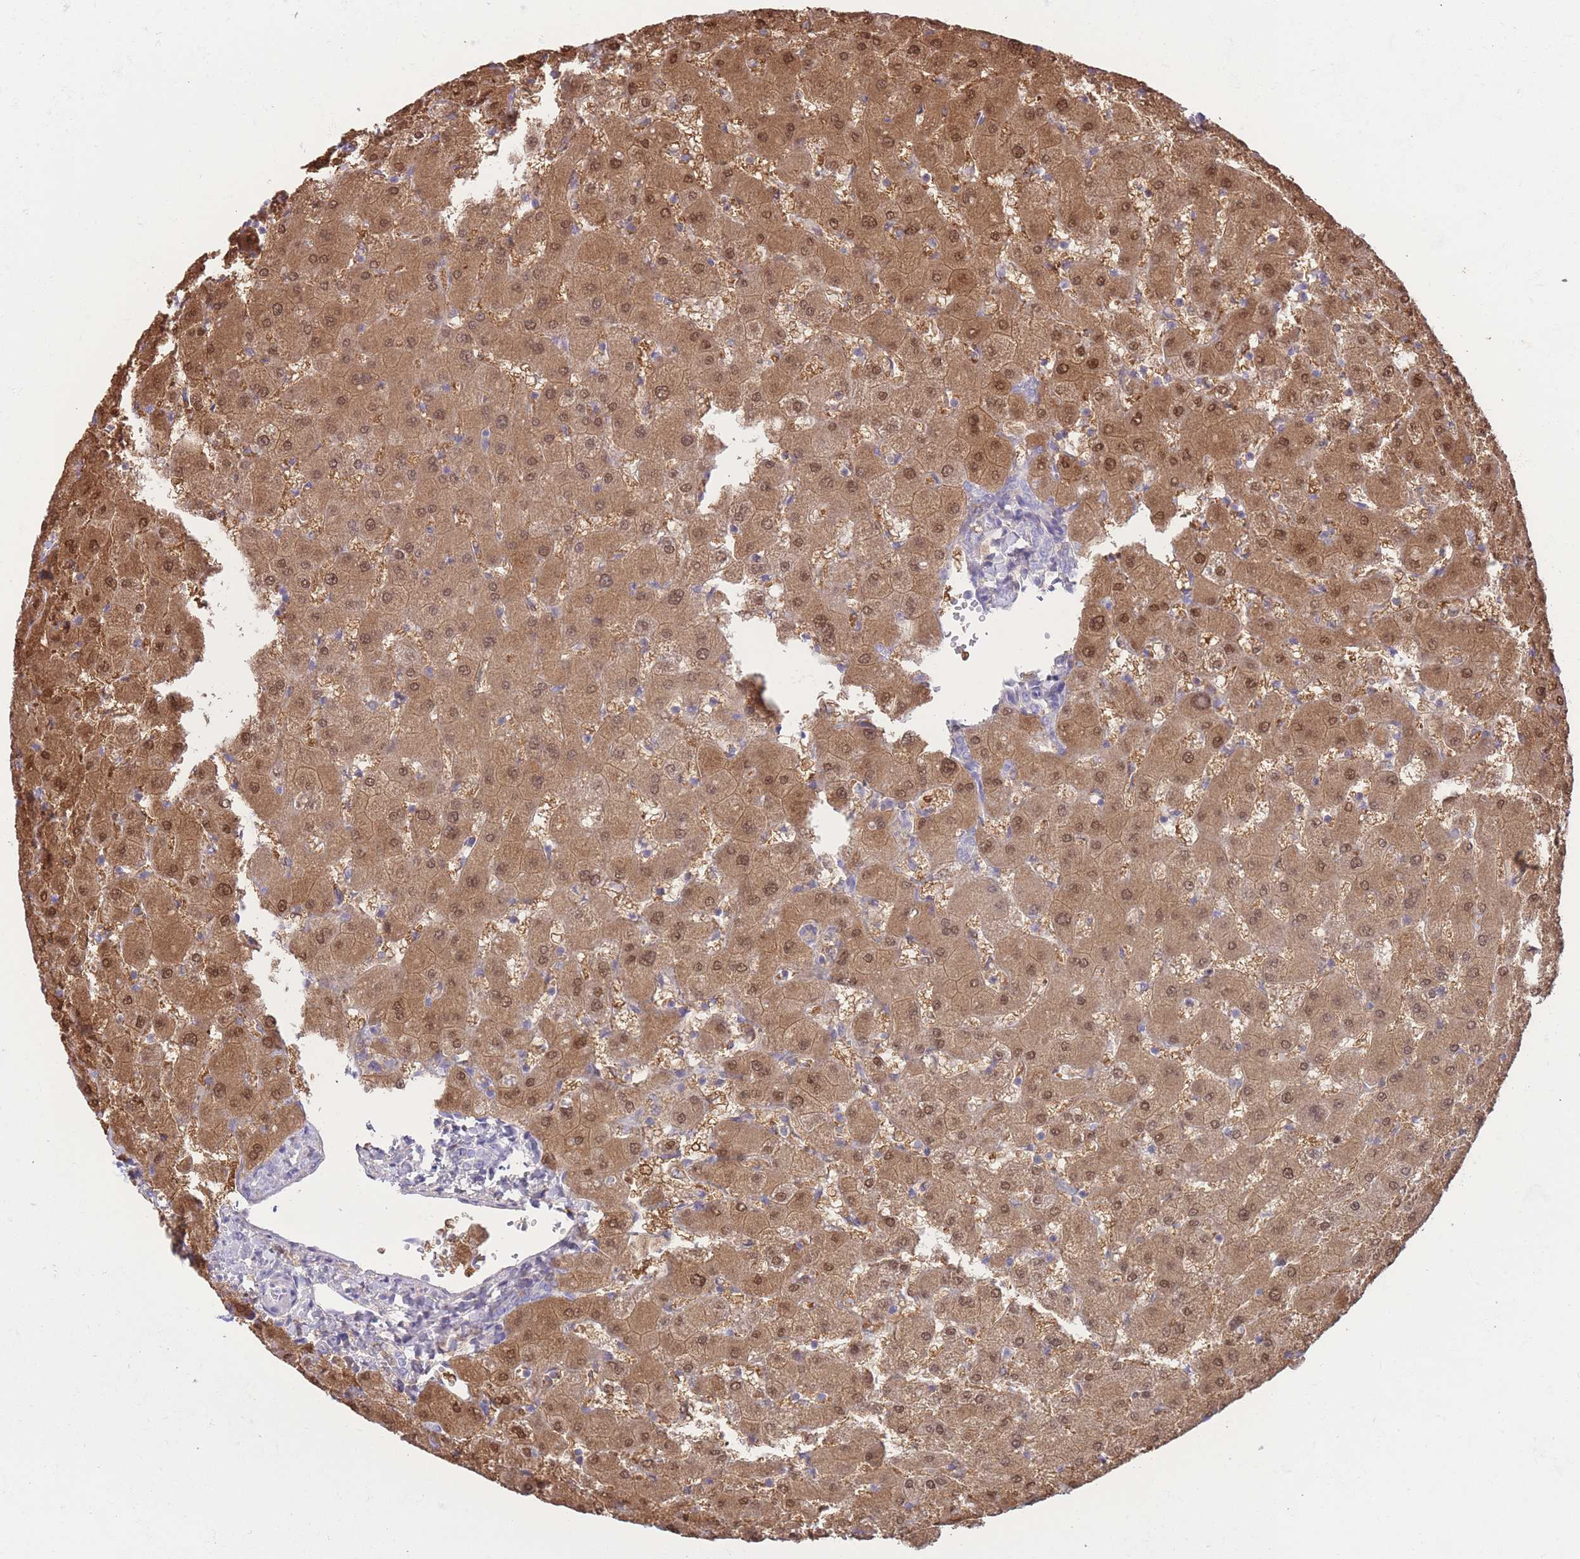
{"staining": {"intensity": "negative", "quantity": "none", "location": "none"}, "tissue": "liver", "cell_type": "Cholangiocytes", "image_type": "normal", "snomed": [{"axis": "morphology", "description": "Normal tissue, NOS"}, {"axis": "topography", "description": "Liver"}], "caption": "This is an IHC histopathology image of unremarkable liver. There is no staining in cholangiocytes.", "gene": "FAH", "patient": {"sex": "female", "age": 63}}